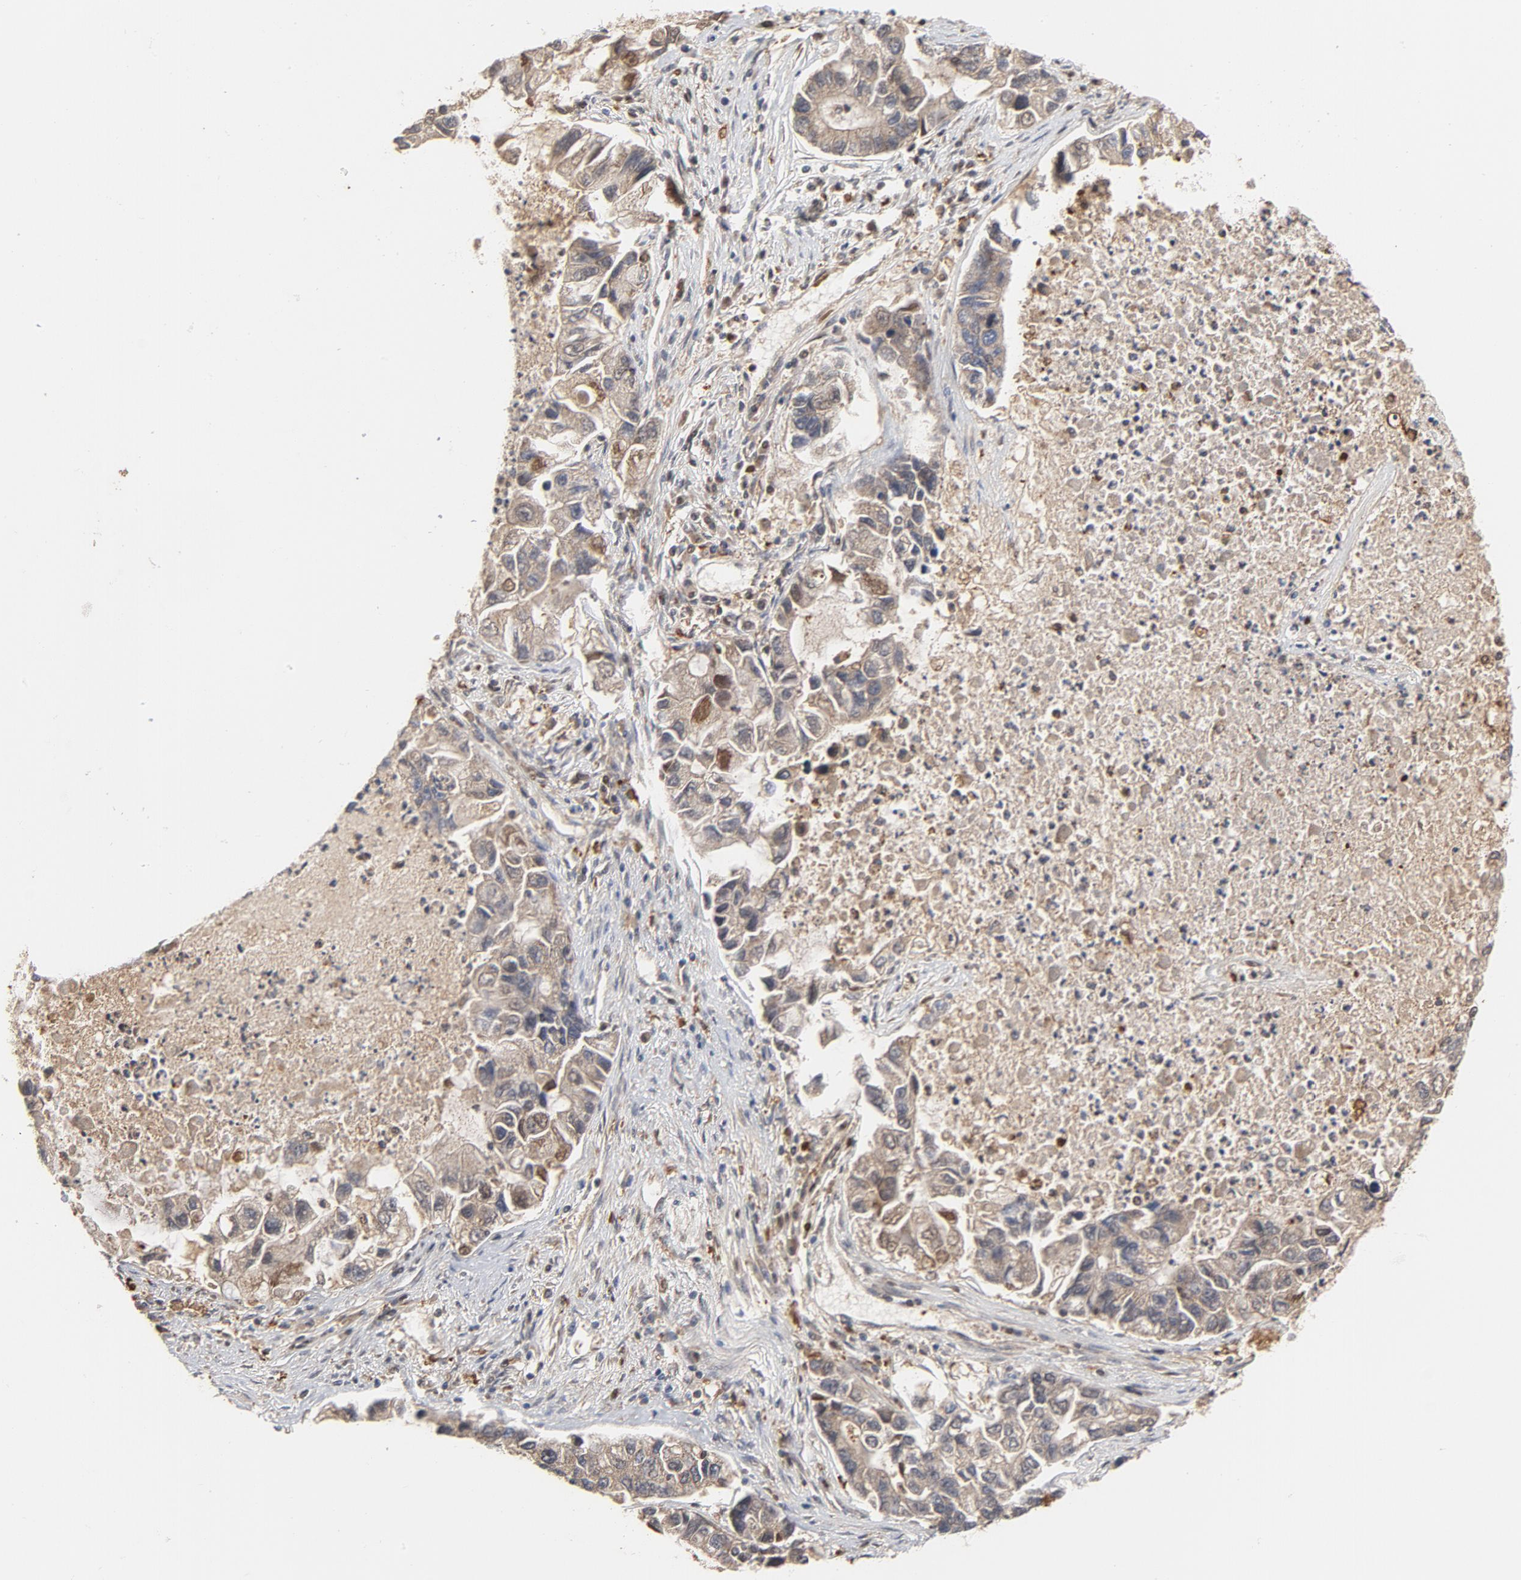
{"staining": {"intensity": "moderate", "quantity": ">75%", "location": "cytoplasmic/membranous"}, "tissue": "lung cancer", "cell_type": "Tumor cells", "image_type": "cancer", "snomed": [{"axis": "morphology", "description": "Adenocarcinoma, NOS"}, {"axis": "topography", "description": "Lung"}], "caption": "Adenocarcinoma (lung) was stained to show a protein in brown. There is medium levels of moderate cytoplasmic/membranous expression in about >75% of tumor cells.", "gene": "RAPGEF4", "patient": {"sex": "female", "age": 51}}